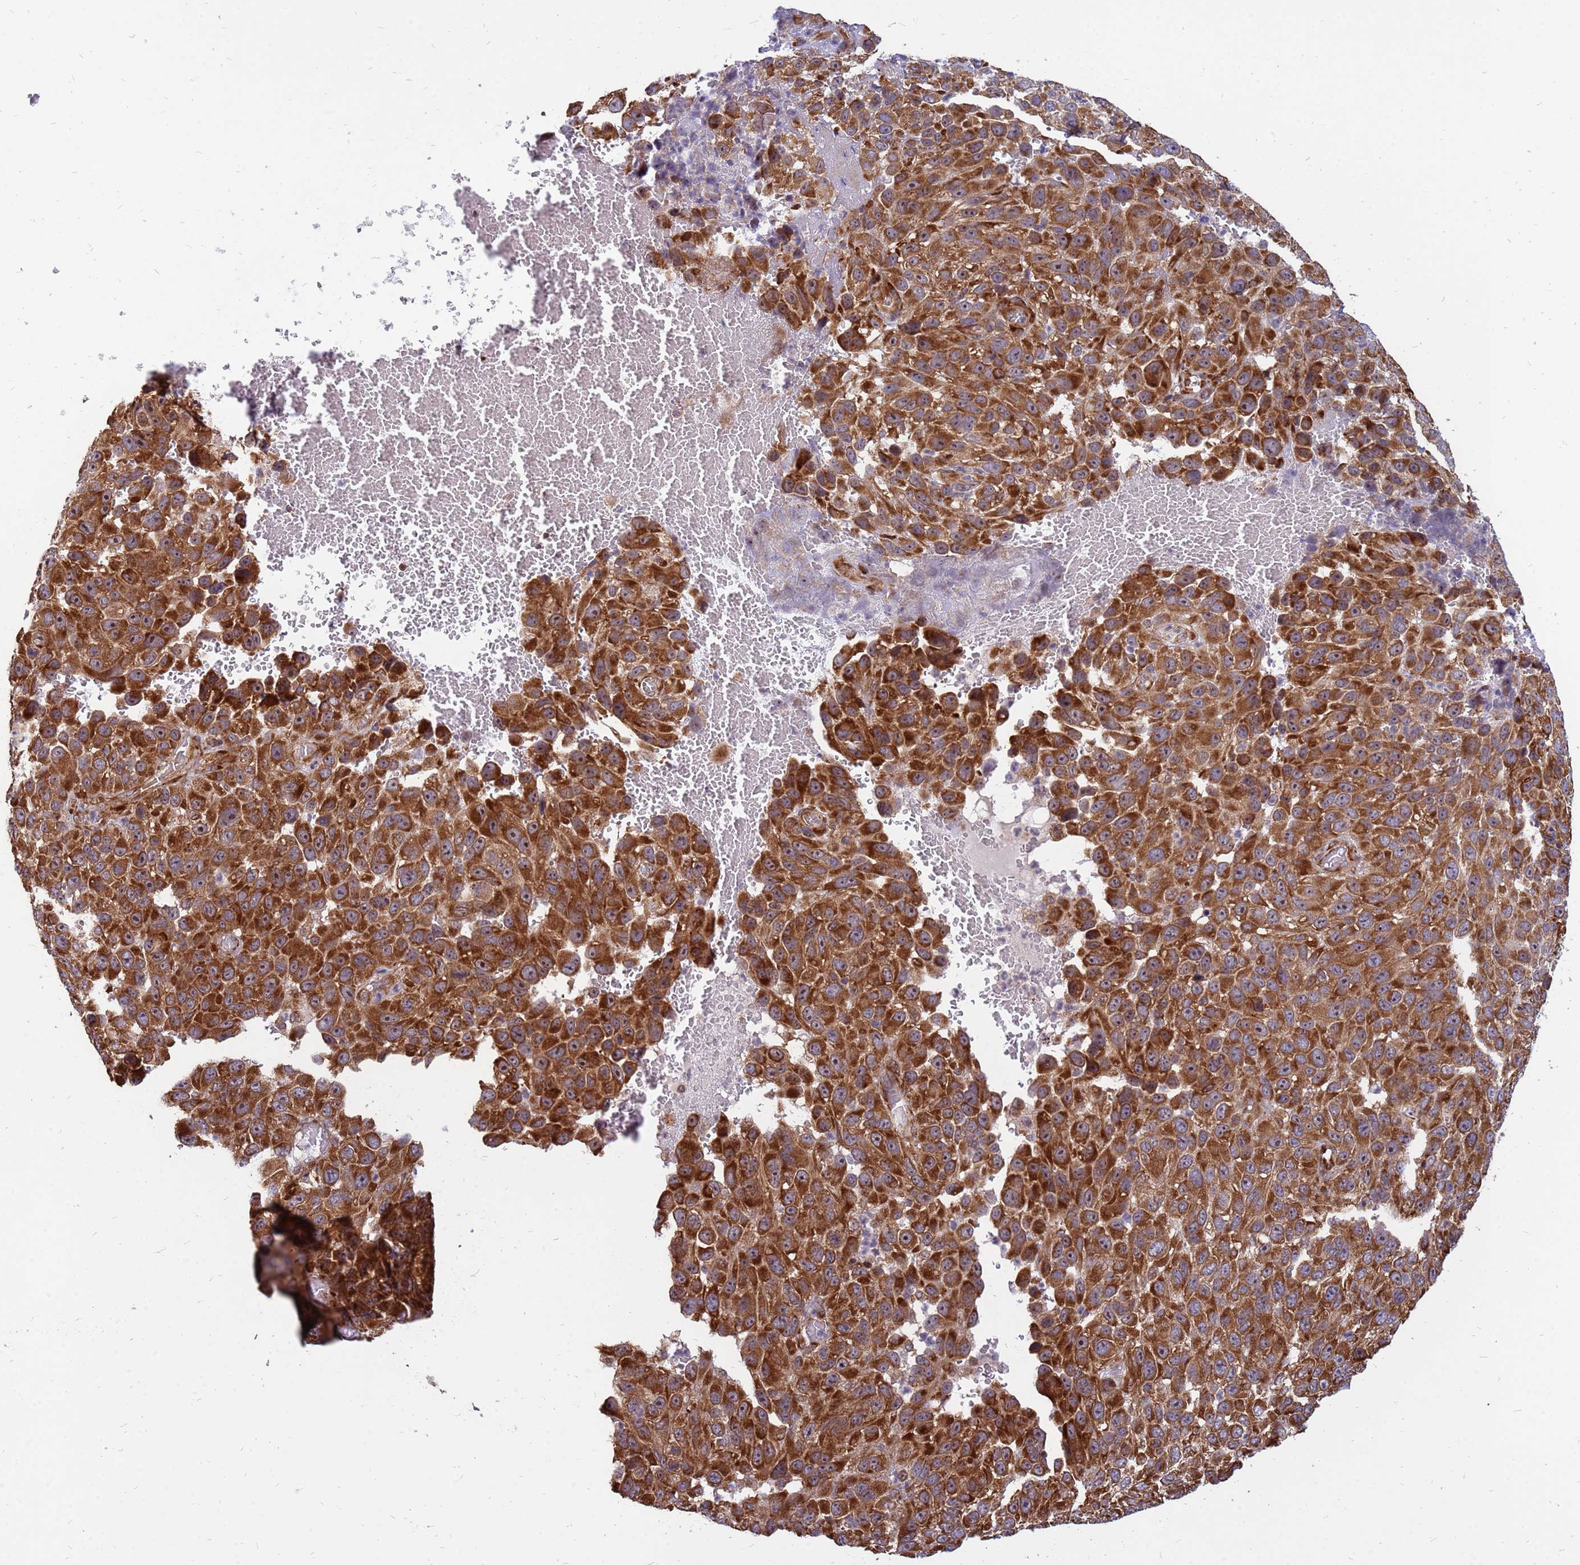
{"staining": {"intensity": "strong", "quantity": ">75%", "location": "cytoplasmic/membranous"}, "tissue": "melanoma", "cell_type": "Tumor cells", "image_type": "cancer", "snomed": [{"axis": "morphology", "description": "Malignant melanoma, NOS"}, {"axis": "topography", "description": "Skin"}], "caption": "Immunohistochemistry of malignant melanoma displays high levels of strong cytoplasmic/membranous expression in about >75% of tumor cells. (DAB (3,3'-diaminobenzidine) IHC, brown staining for protein, blue staining for nuclei).", "gene": "RPL8", "patient": {"sex": "female", "age": 96}}